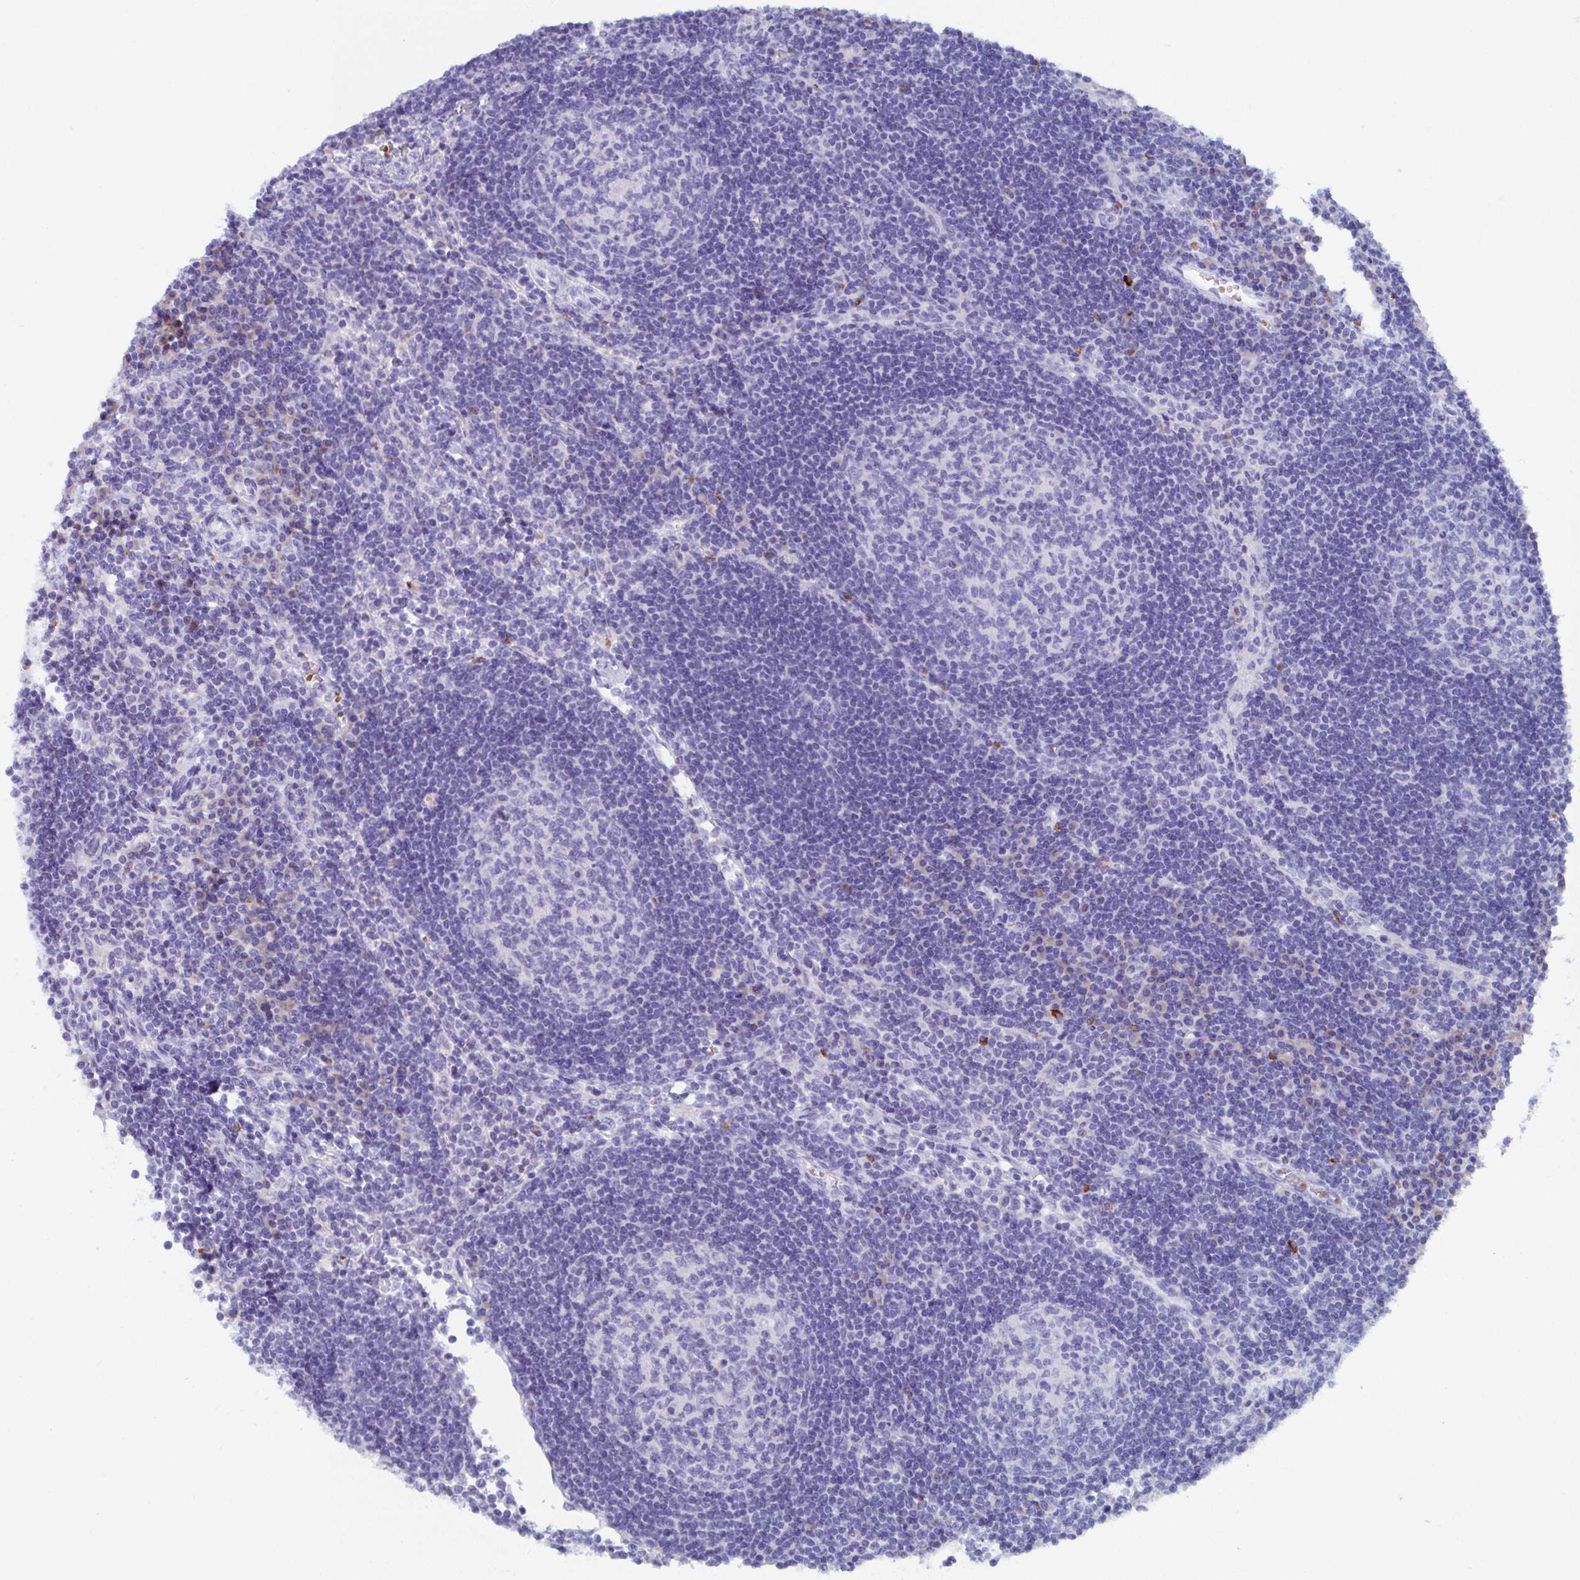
{"staining": {"intensity": "negative", "quantity": "none", "location": "none"}, "tissue": "lymph node", "cell_type": "Germinal center cells", "image_type": "normal", "snomed": [{"axis": "morphology", "description": "Normal tissue, NOS"}, {"axis": "topography", "description": "Lymph node"}], "caption": "This is an IHC photomicrograph of unremarkable human lymph node. There is no positivity in germinal center cells.", "gene": "CLDN8", "patient": {"sex": "male", "age": 67}}